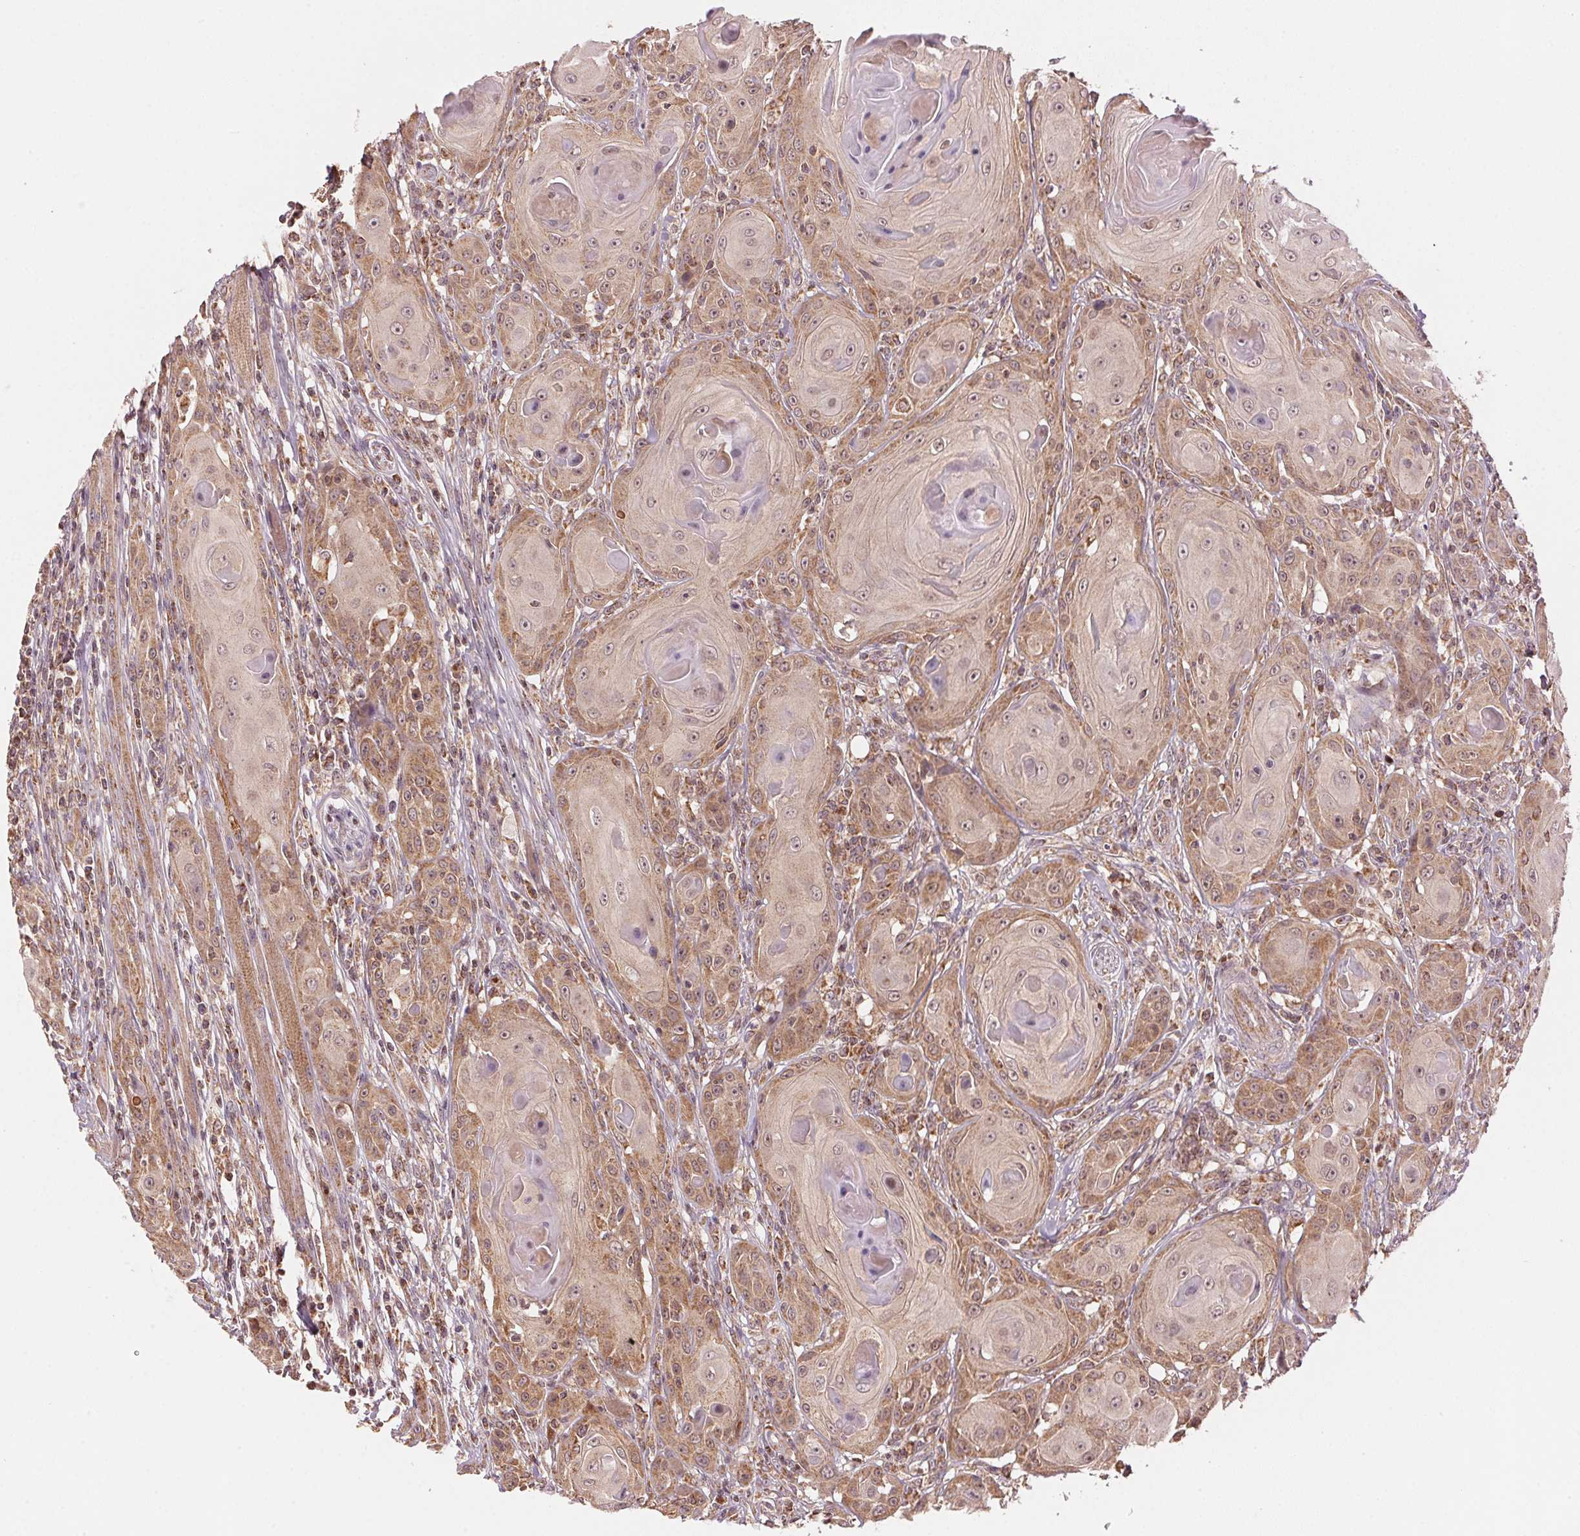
{"staining": {"intensity": "moderate", "quantity": ">75%", "location": "cytoplasmic/membranous,nuclear"}, "tissue": "head and neck cancer", "cell_type": "Tumor cells", "image_type": "cancer", "snomed": [{"axis": "morphology", "description": "Squamous cell carcinoma, NOS"}, {"axis": "topography", "description": "Head-Neck"}], "caption": "Immunohistochemistry (DAB) staining of human head and neck squamous cell carcinoma shows moderate cytoplasmic/membranous and nuclear protein staining in approximately >75% of tumor cells. The protein of interest is shown in brown color, while the nuclei are stained blue.", "gene": "ARHGAP6", "patient": {"sex": "female", "age": 80}}